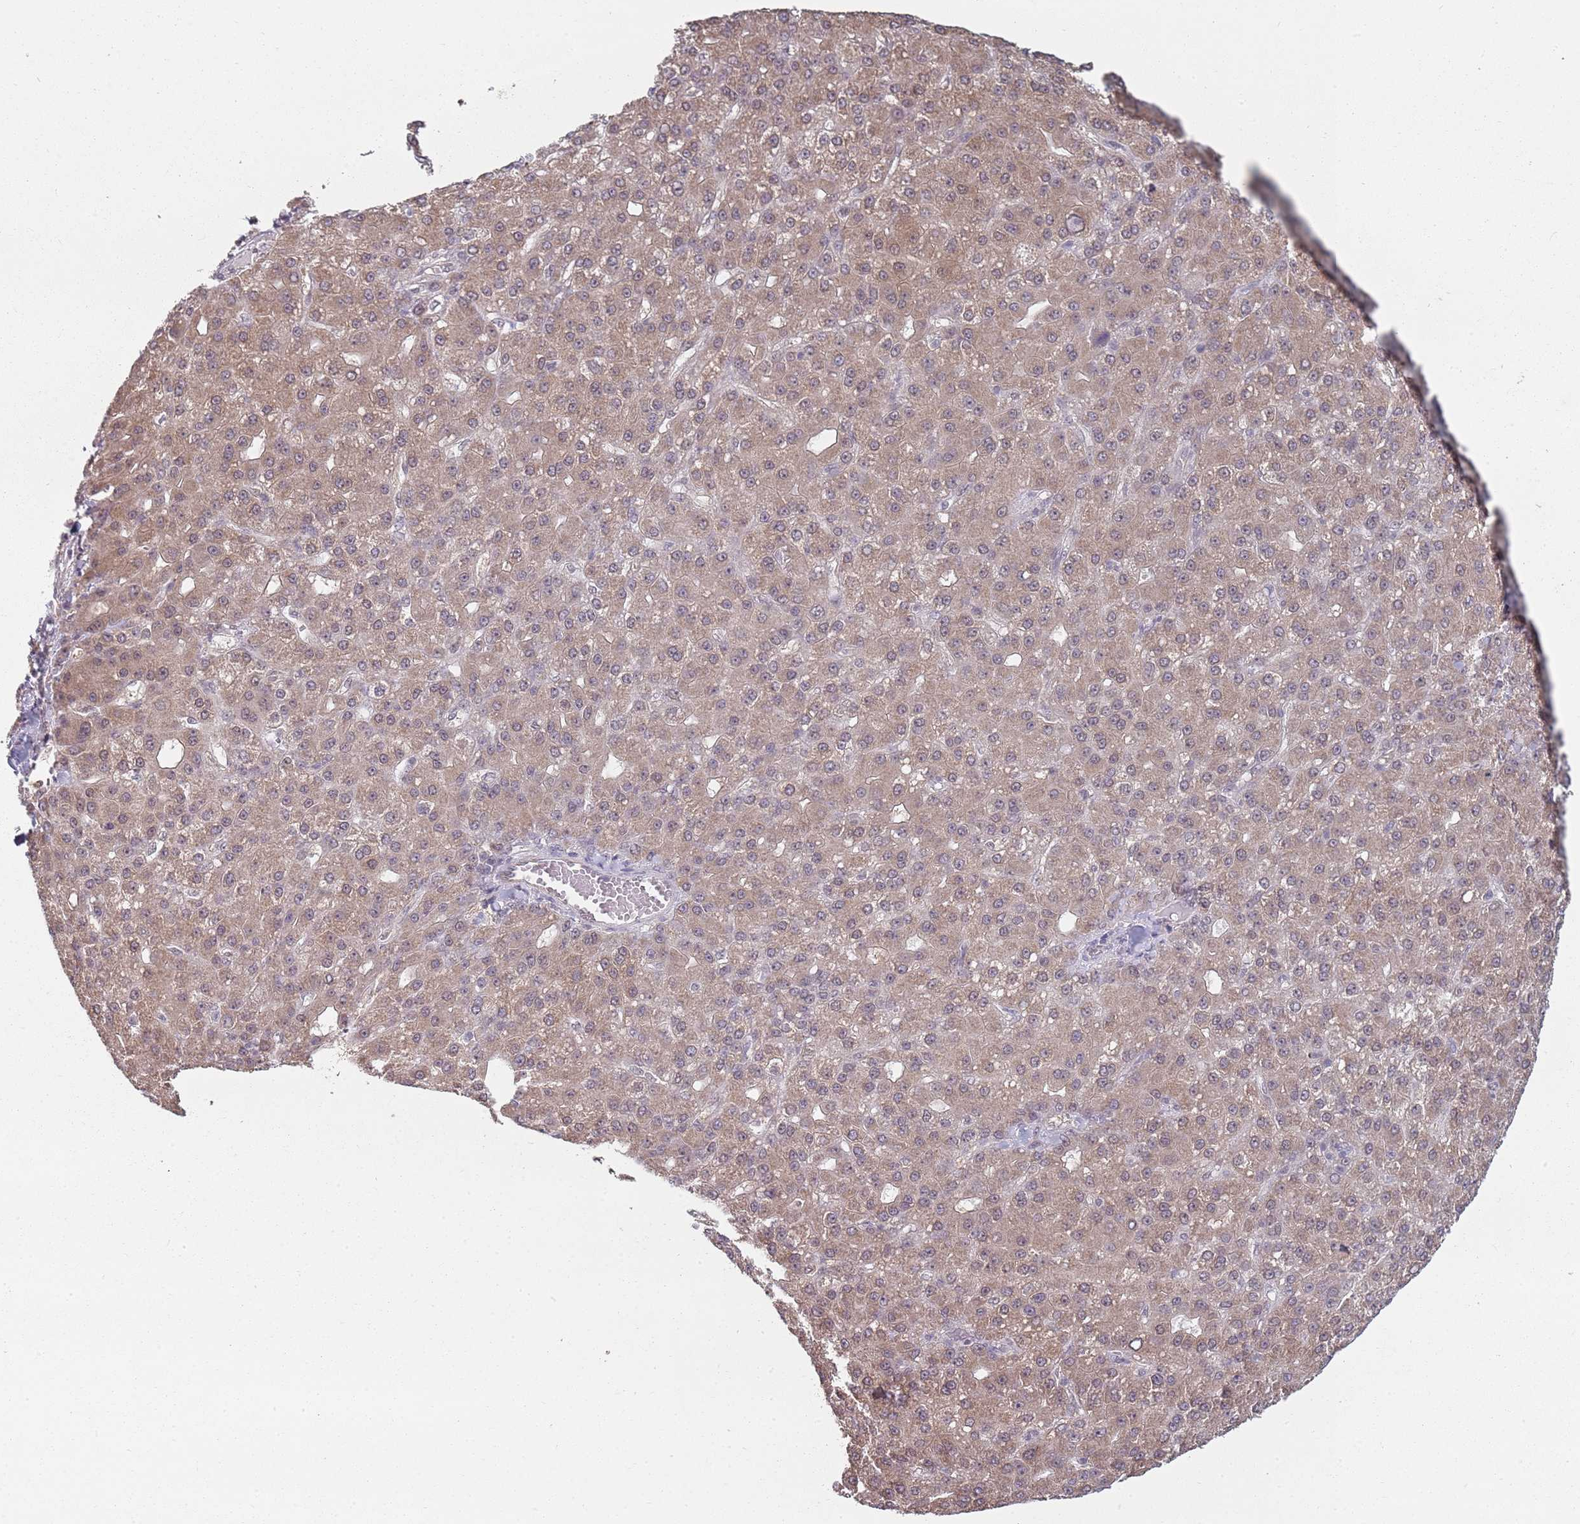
{"staining": {"intensity": "weak", "quantity": ">75%", "location": "cytoplasmic/membranous"}, "tissue": "liver cancer", "cell_type": "Tumor cells", "image_type": "cancer", "snomed": [{"axis": "morphology", "description": "Carcinoma, Hepatocellular, NOS"}, {"axis": "topography", "description": "Liver"}], "caption": "Liver cancer (hepatocellular carcinoma) stained with IHC reveals weak cytoplasmic/membranous staining in about >75% of tumor cells.", "gene": "SMARCAL1", "patient": {"sex": "male", "age": 67}}